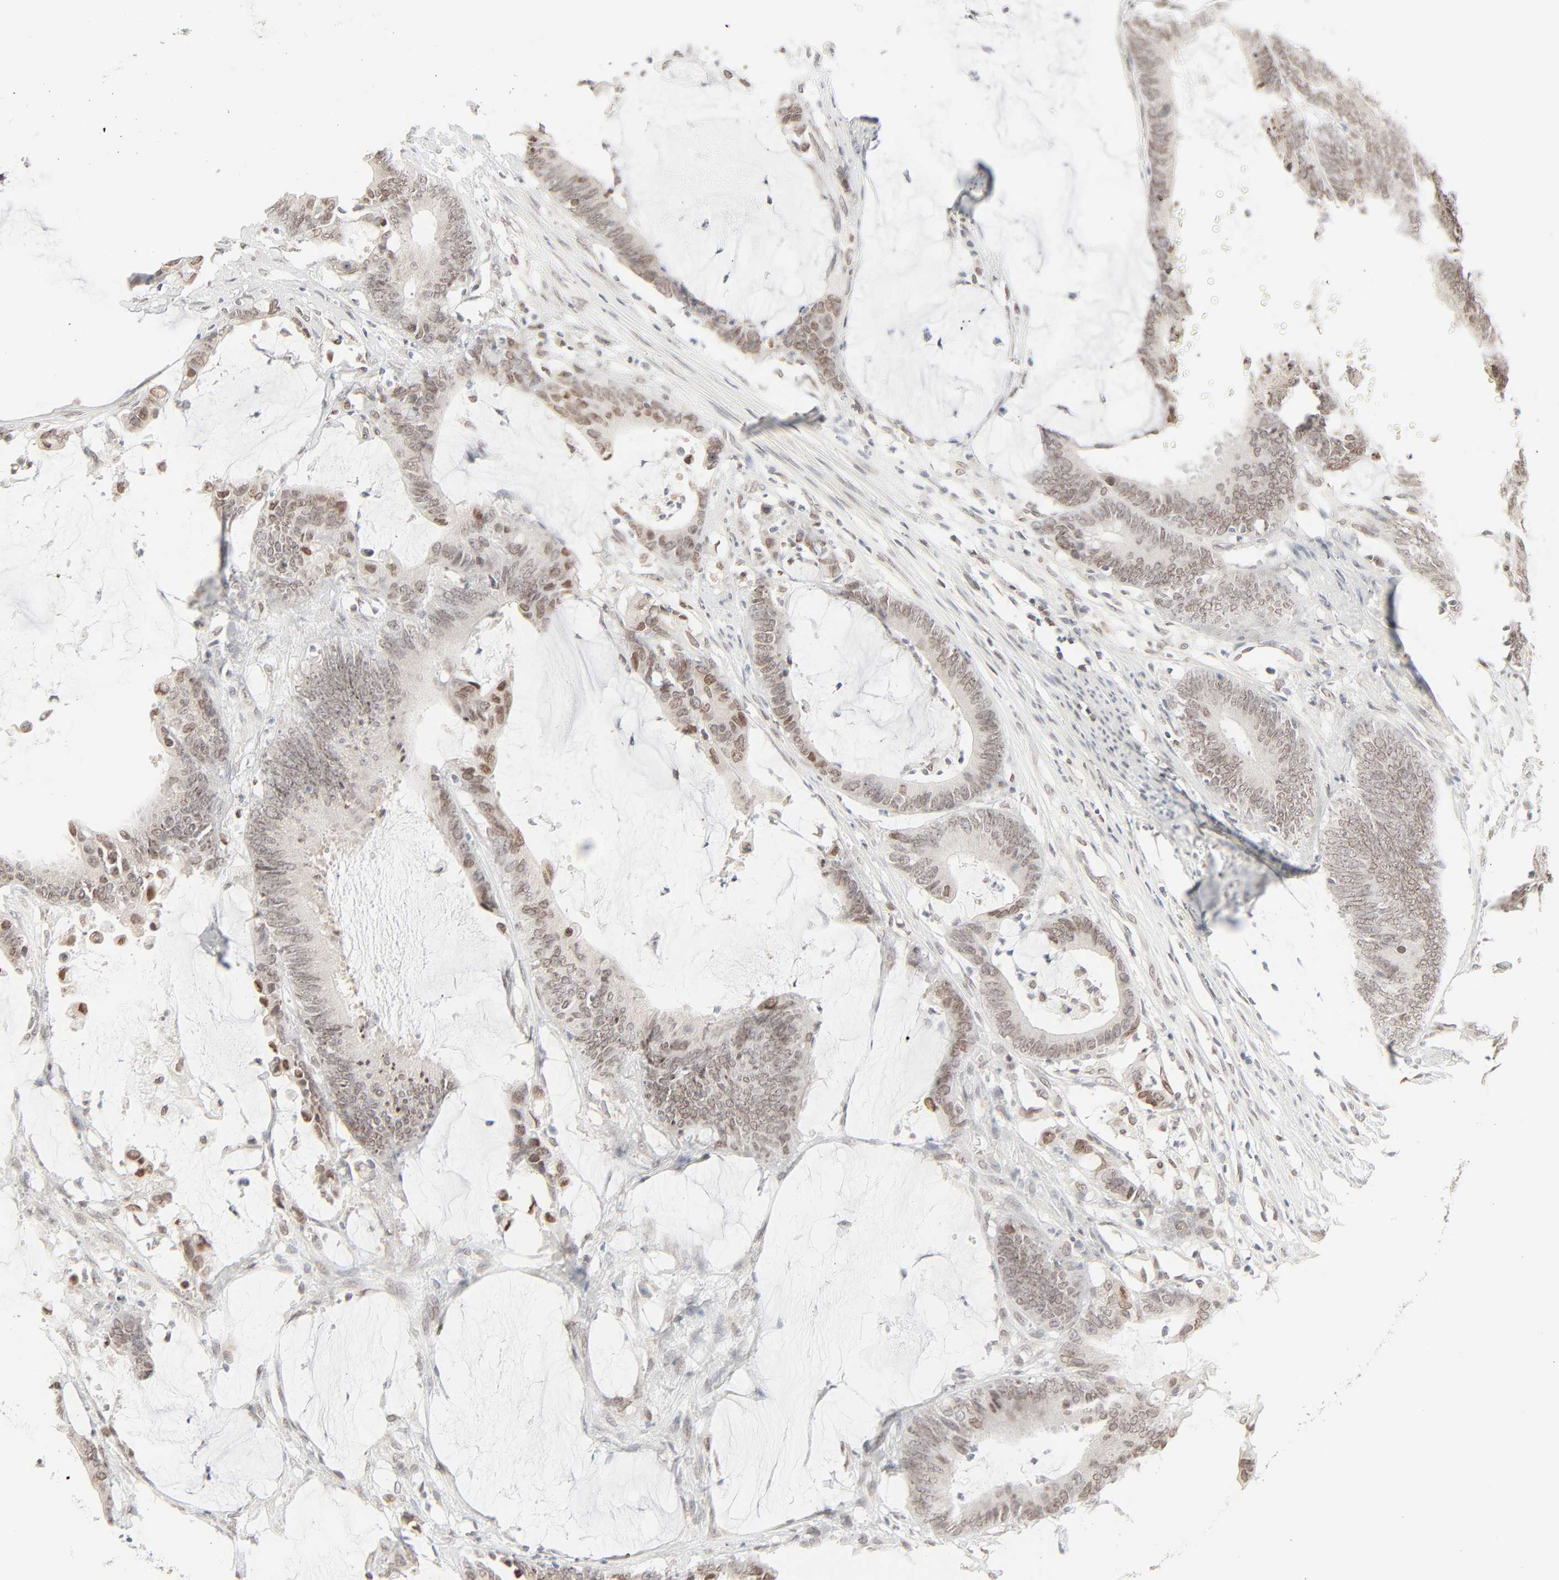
{"staining": {"intensity": "weak", "quantity": "25%-75%", "location": "cytoplasmic/membranous,nuclear"}, "tissue": "colorectal cancer", "cell_type": "Tumor cells", "image_type": "cancer", "snomed": [{"axis": "morphology", "description": "Adenocarcinoma, NOS"}, {"axis": "topography", "description": "Rectum"}], "caption": "Tumor cells reveal low levels of weak cytoplasmic/membranous and nuclear expression in about 25%-75% of cells in colorectal cancer. (brown staining indicates protein expression, while blue staining denotes nuclei).", "gene": "MAD1L1", "patient": {"sex": "female", "age": 66}}